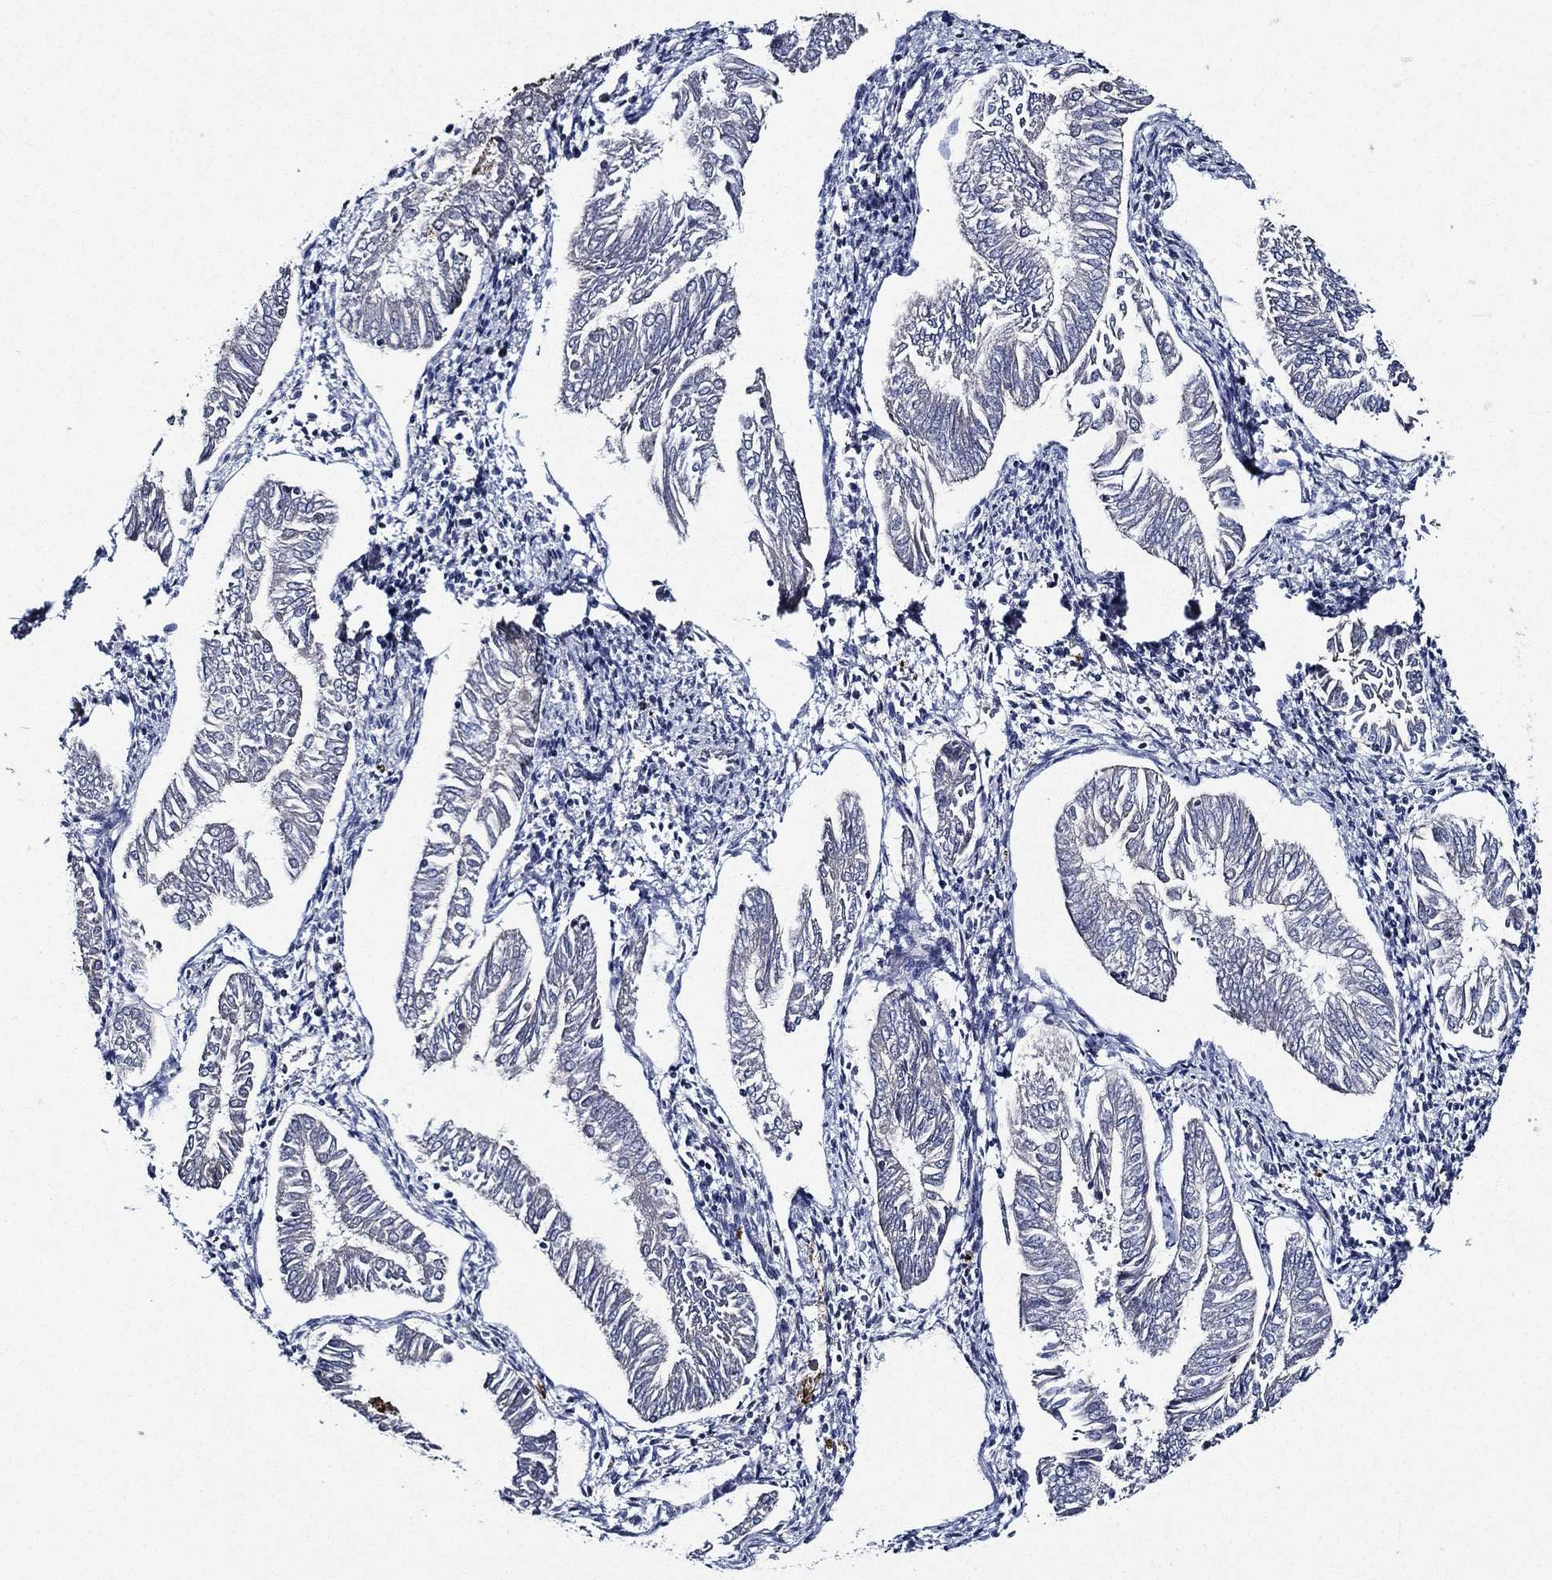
{"staining": {"intensity": "negative", "quantity": "none", "location": "none"}, "tissue": "endometrial cancer", "cell_type": "Tumor cells", "image_type": "cancer", "snomed": [{"axis": "morphology", "description": "Adenocarcinoma, NOS"}, {"axis": "topography", "description": "Endometrium"}], "caption": "Endometrial cancer stained for a protein using immunohistochemistry (IHC) reveals no expression tumor cells.", "gene": "KIF20B", "patient": {"sex": "female", "age": 53}}